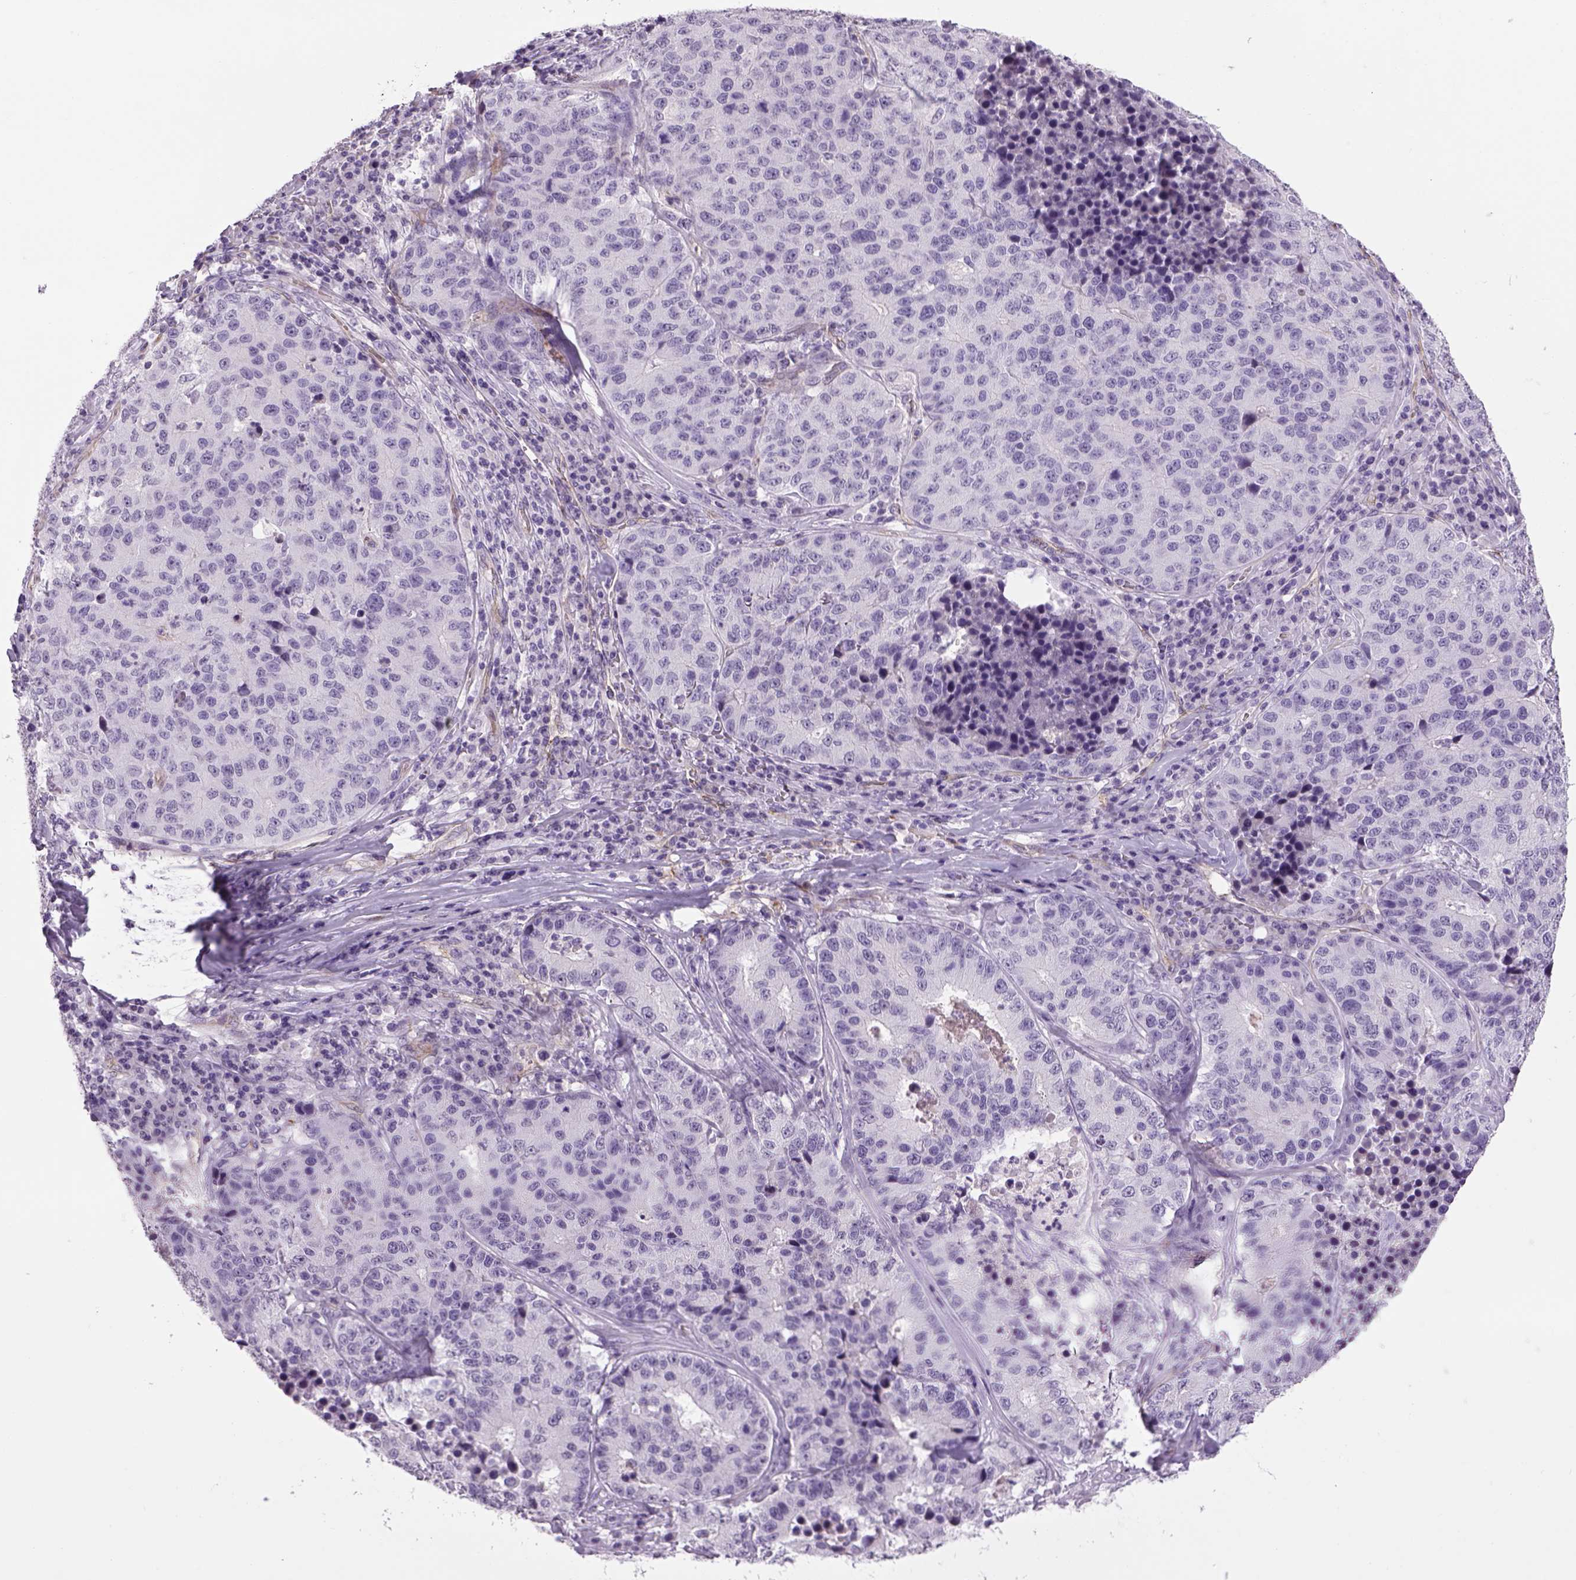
{"staining": {"intensity": "negative", "quantity": "none", "location": "none"}, "tissue": "stomach cancer", "cell_type": "Tumor cells", "image_type": "cancer", "snomed": [{"axis": "morphology", "description": "Adenocarcinoma, NOS"}, {"axis": "topography", "description": "Stomach"}], "caption": "There is no significant staining in tumor cells of stomach cancer (adenocarcinoma).", "gene": "PRRT1", "patient": {"sex": "male", "age": 71}}